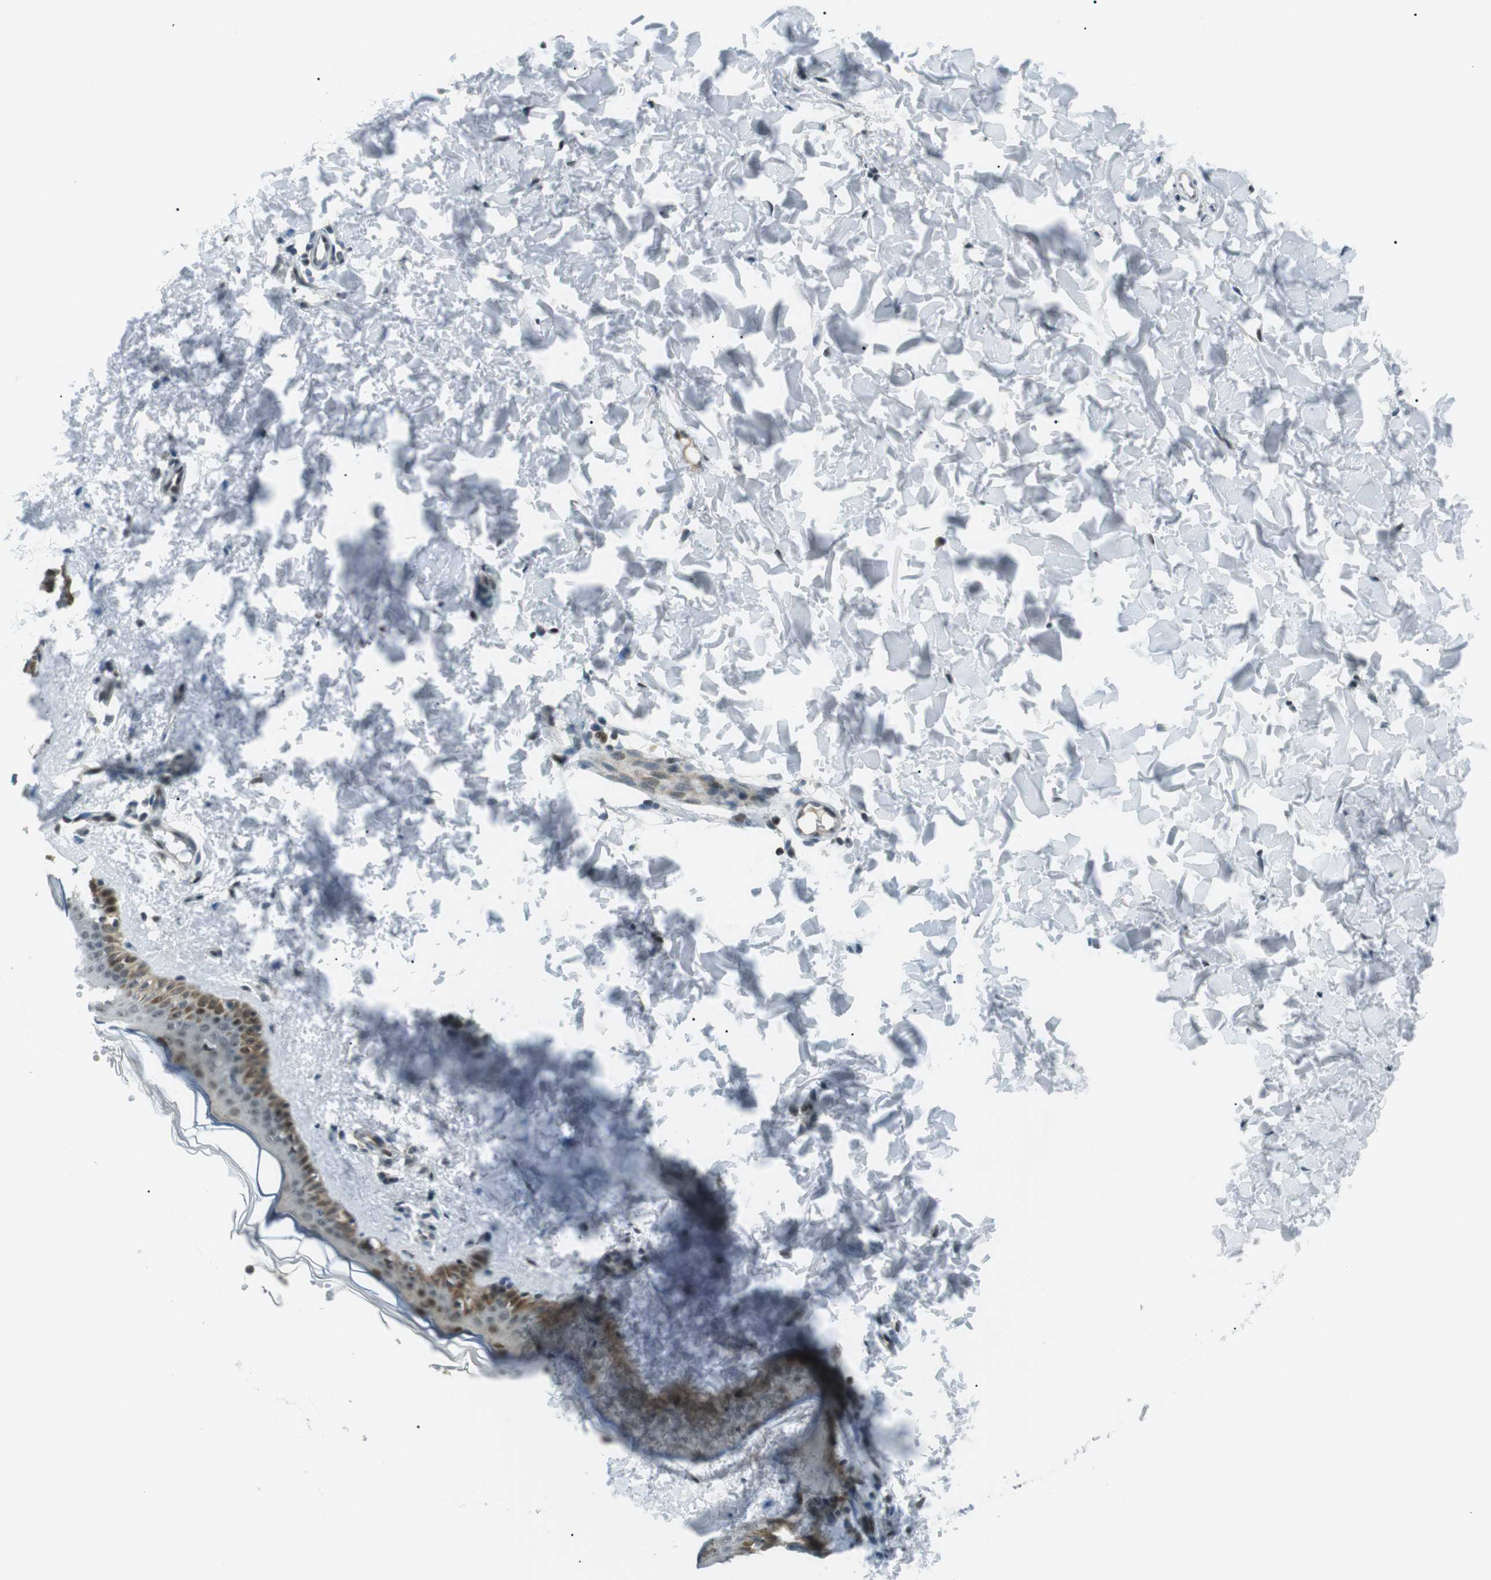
{"staining": {"intensity": "negative", "quantity": "none", "location": "none"}, "tissue": "skin", "cell_type": "Fibroblasts", "image_type": "normal", "snomed": [{"axis": "morphology", "description": "Normal tissue, NOS"}, {"axis": "topography", "description": "Skin"}], "caption": "The photomicrograph reveals no staining of fibroblasts in normal skin.", "gene": "PJA1", "patient": {"sex": "female", "age": 41}}